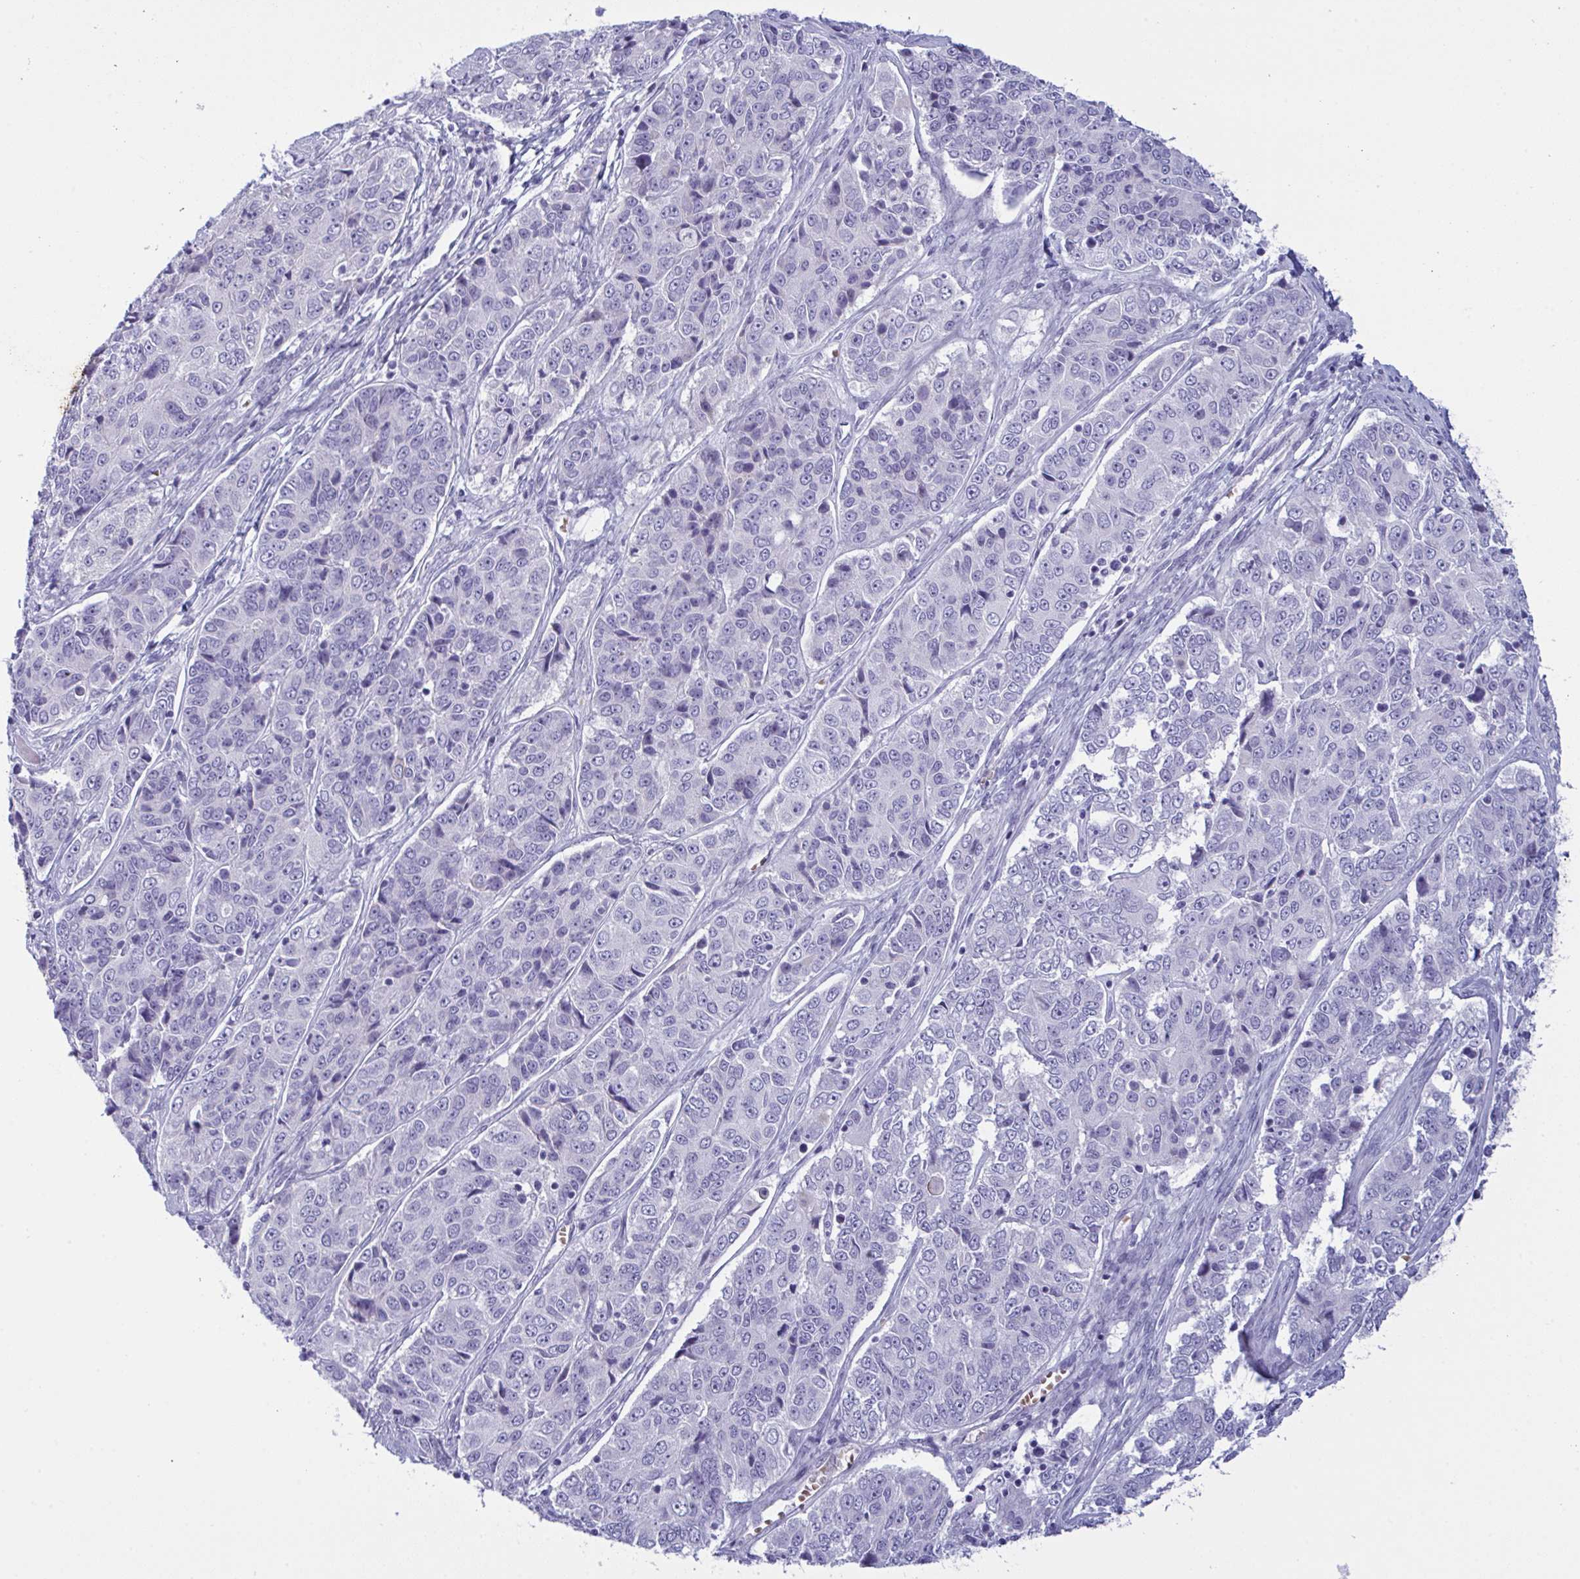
{"staining": {"intensity": "negative", "quantity": "none", "location": "none"}, "tissue": "ovarian cancer", "cell_type": "Tumor cells", "image_type": "cancer", "snomed": [{"axis": "morphology", "description": "Carcinoma, endometroid"}, {"axis": "topography", "description": "Ovary"}], "caption": "Tumor cells show no significant expression in ovarian cancer.", "gene": "ZNF684", "patient": {"sex": "female", "age": 51}}